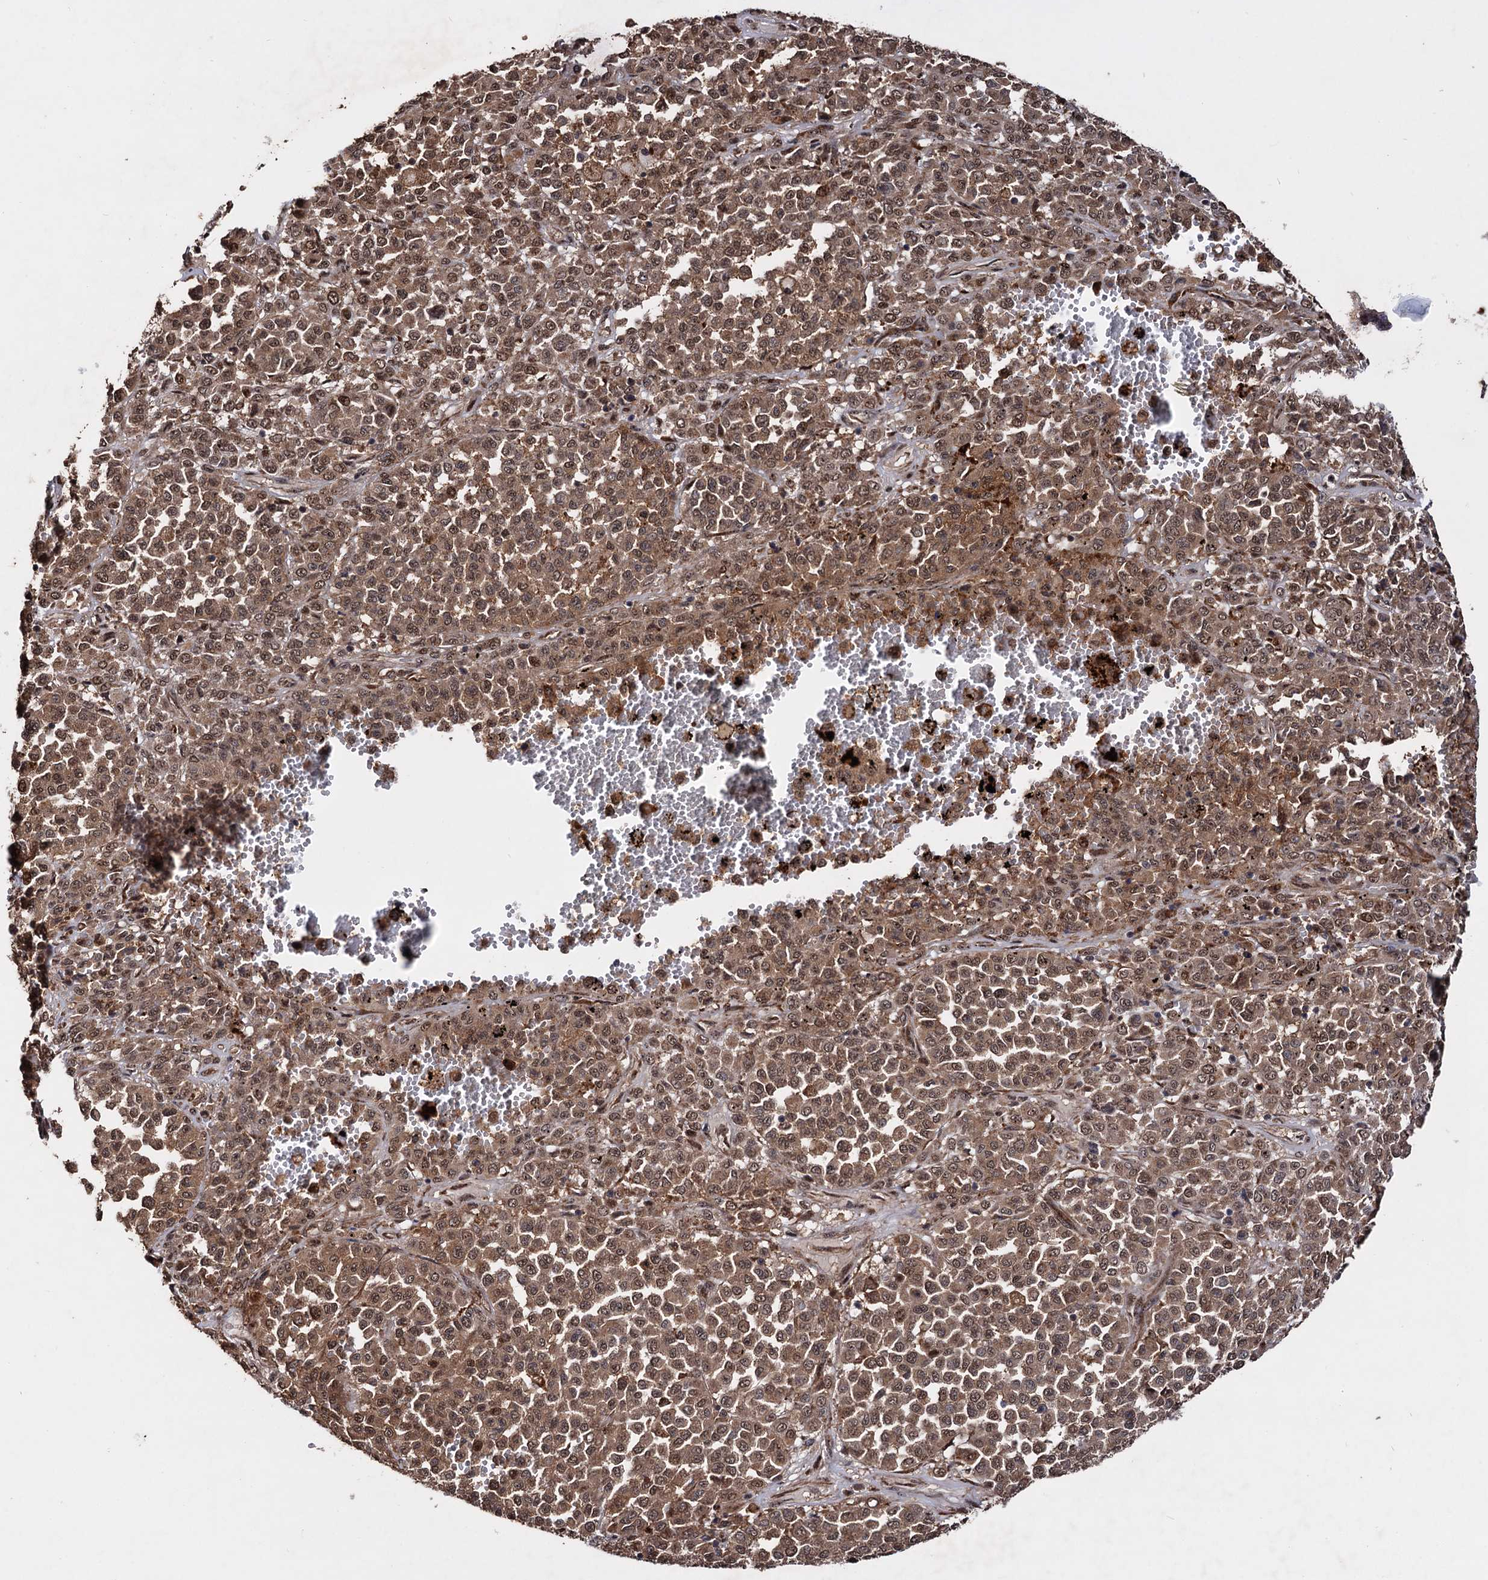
{"staining": {"intensity": "moderate", "quantity": ">75%", "location": "cytoplasmic/membranous,nuclear"}, "tissue": "melanoma", "cell_type": "Tumor cells", "image_type": "cancer", "snomed": [{"axis": "morphology", "description": "Malignant melanoma, Metastatic site"}, {"axis": "topography", "description": "Pancreas"}], "caption": "Protein expression analysis of malignant melanoma (metastatic site) exhibits moderate cytoplasmic/membranous and nuclear positivity in about >75% of tumor cells.", "gene": "PIGB", "patient": {"sex": "female", "age": 30}}